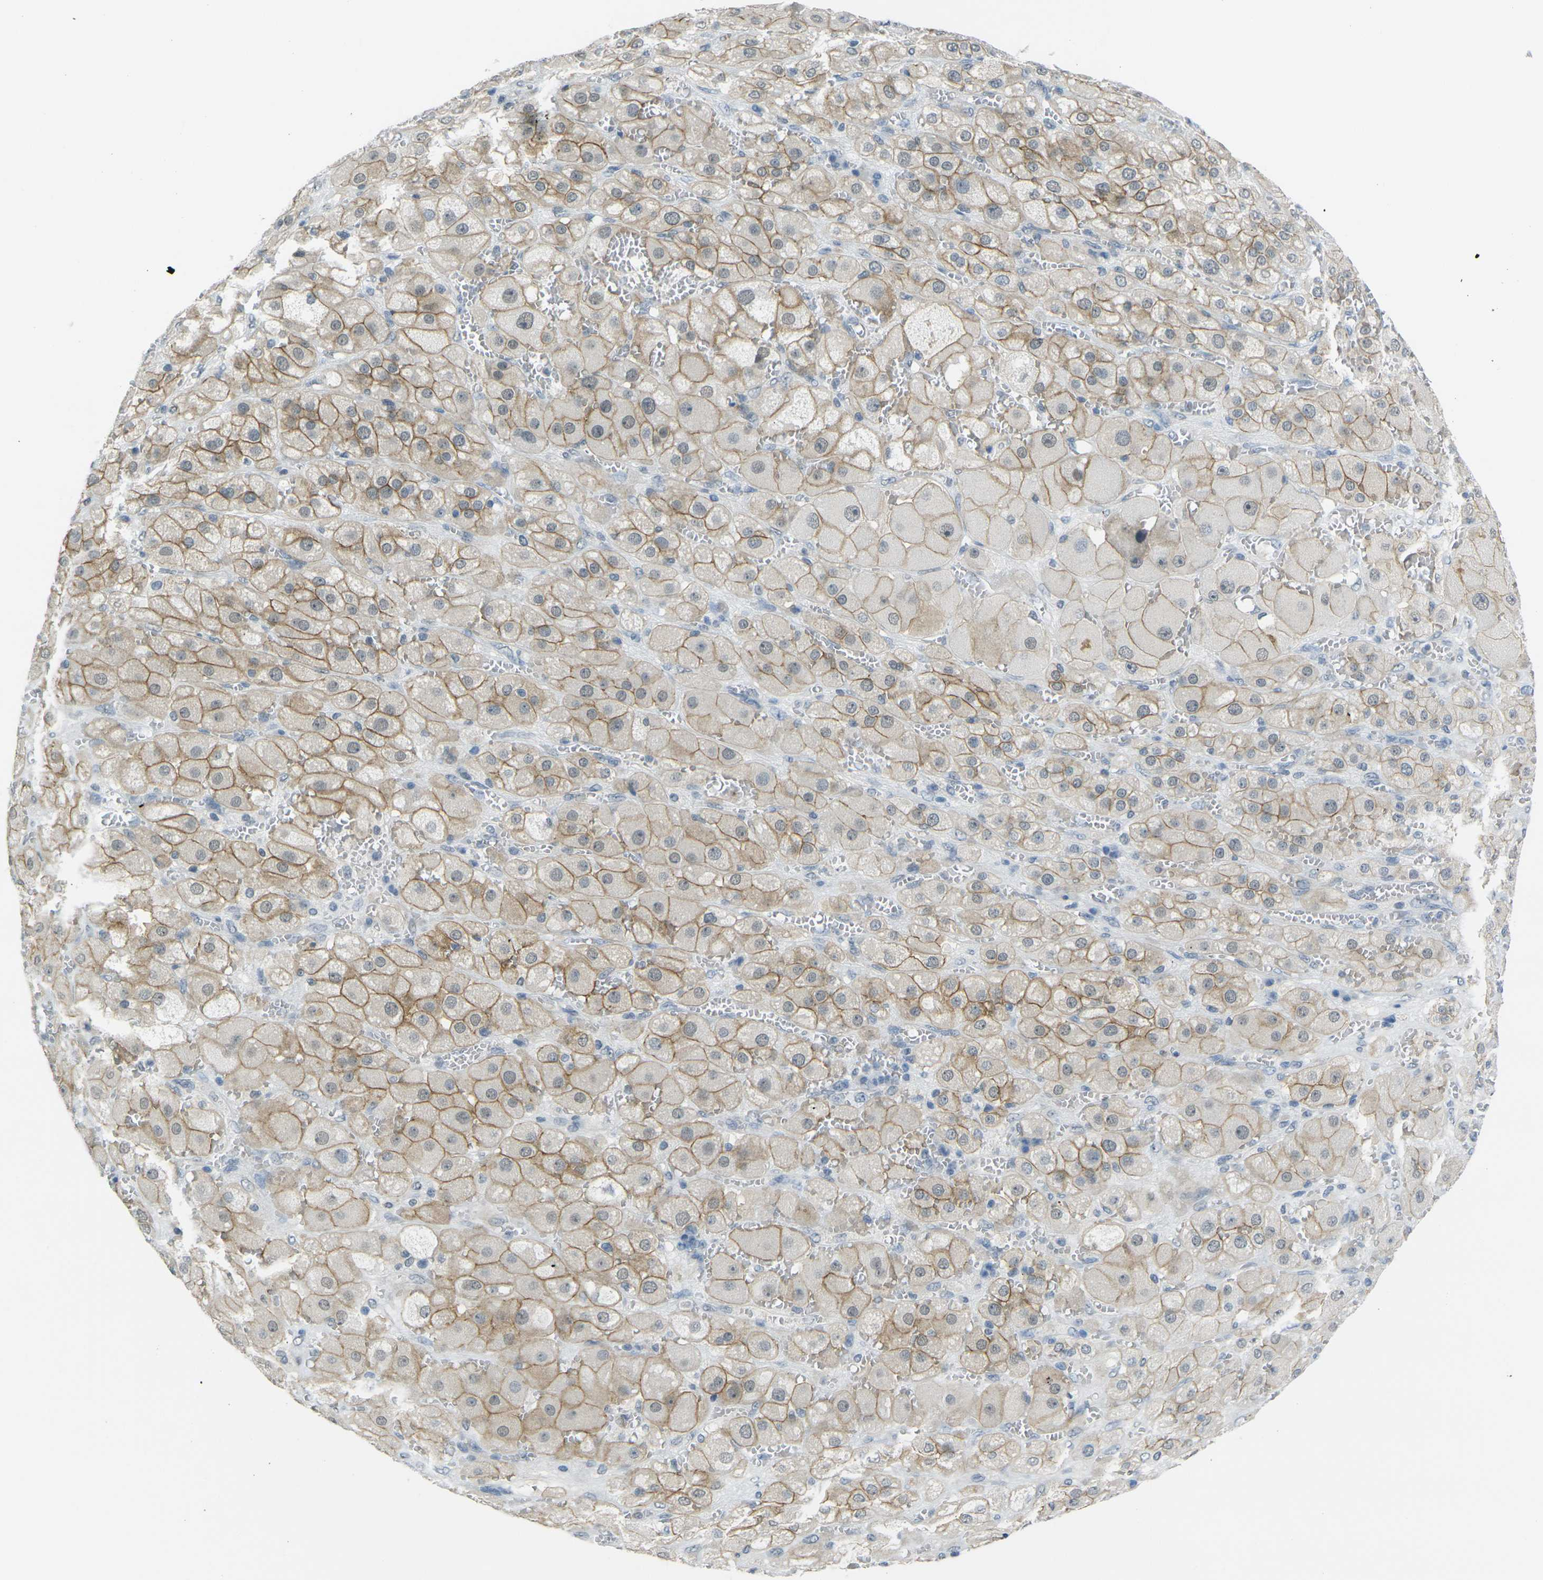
{"staining": {"intensity": "moderate", "quantity": ">75%", "location": "cytoplasmic/membranous"}, "tissue": "adrenal gland", "cell_type": "Glandular cells", "image_type": "normal", "snomed": [{"axis": "morphology", "description": "Normal tissue, NOS"}, {"axis": "topography", "description": "Adrenal gland"}], "caption": "Protein expression analysis of unremarkable human adrenal gland reveals moderate cytoplasmic/membranous positivity in about >75% of glandular cells. The protein of interest is shown in brown color, while the nuclei are stained blue.", "gene": "SPTBN2", "patient": {"sex": "female", "age": 47}}